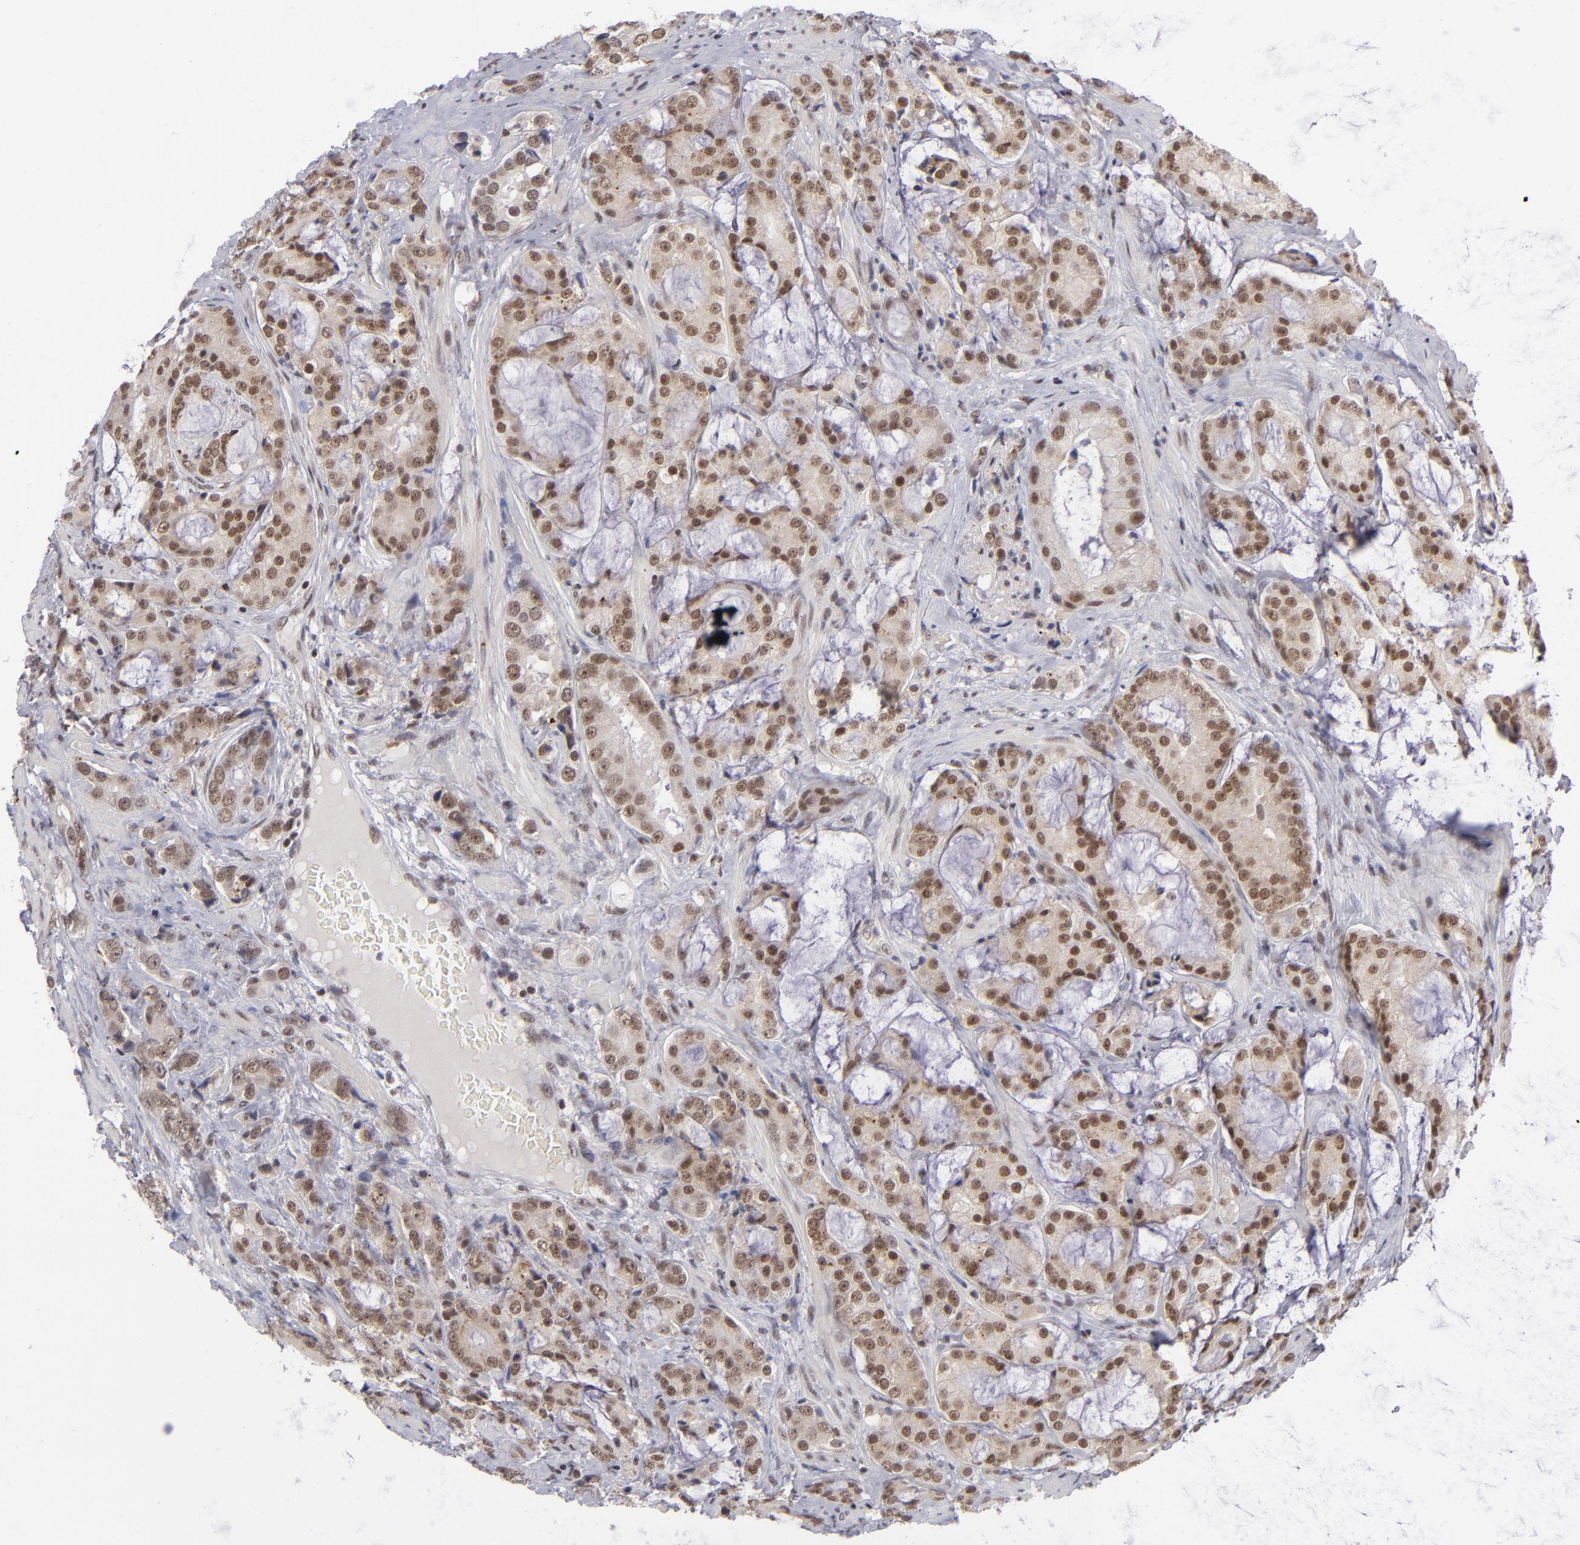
{"staining": {"intensity": "moderate", "quantity": ">75%", "location": "cytoplasmic/membranous,nuclear"}, "tissue": "prostate cancer", "cell_type": "Tumor cells", "image_type": "cancer", "snomed": [{"axis": "morphology", "description": "Adenocarcinoma, Medium grade"}, {"axis": "topography", "description": "Prostate"}], "caption": "Immunohistochemistry of prostate adenocarcinoma (medium-grade) displays medium levels of moderate cytoplasmic/membranous and nuclear expression in about >75% of tumor cells.", "gene": "MLLT3", "patient": {"sex": "male", "age": 70}}